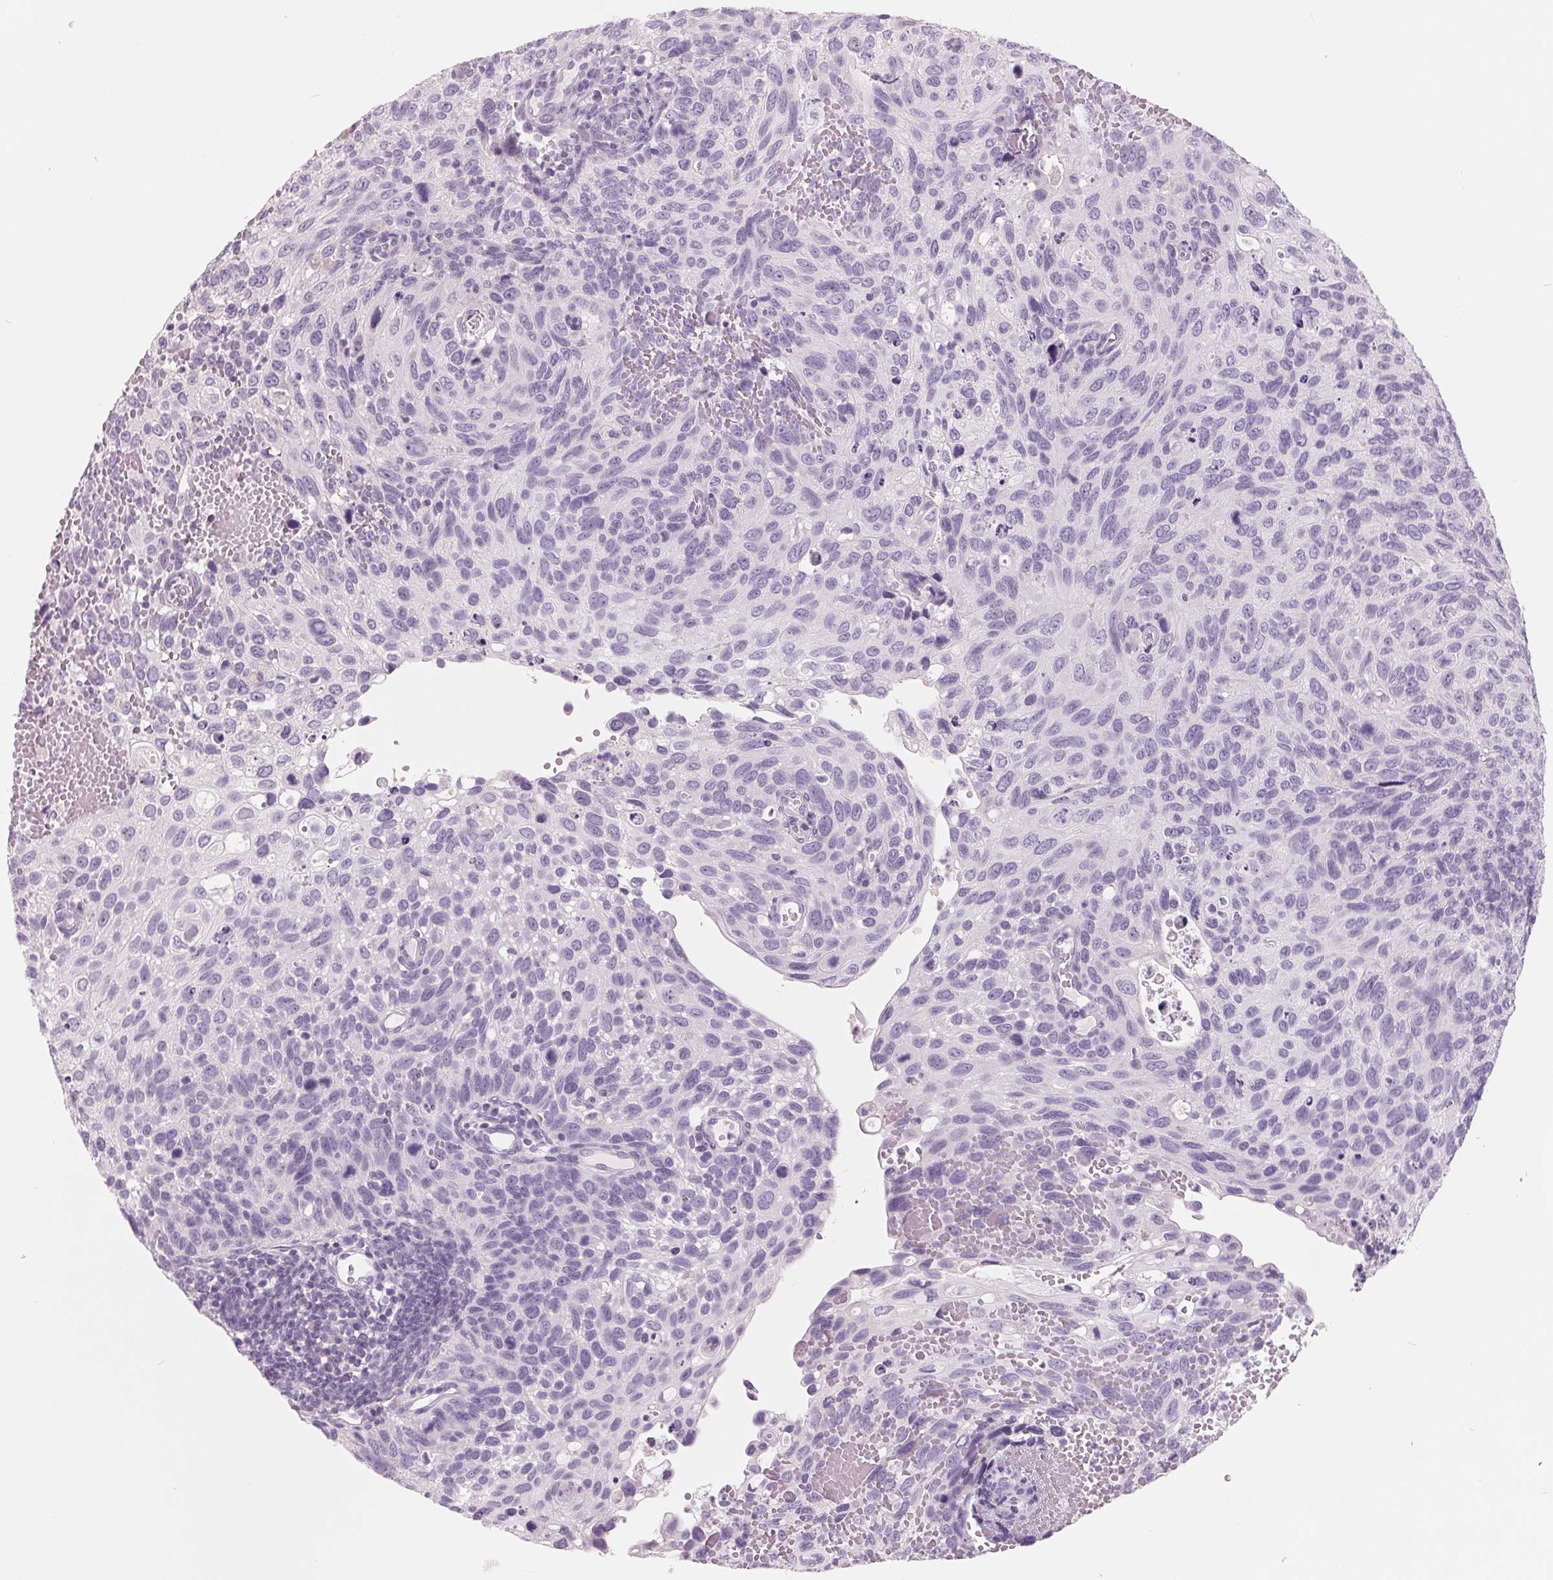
{"staining": {"intensity": "negative", "quantity": "none", "location": "none"}, "tissue": "cervical cancer", "cell_type": "Tumor cells", "image_type": "cancer", "snomed": [{"axis": "morphology", "description": "Squamous cell carcinoma, NOS"}, {"axis": "topography", "description": "Cervix"}], "caption": "Immunohistochemical staining of cervical cancer shows no significant staining in tumor cells.", "gene": "FTCD", "patient": {"sex": "female", "age": 70}}